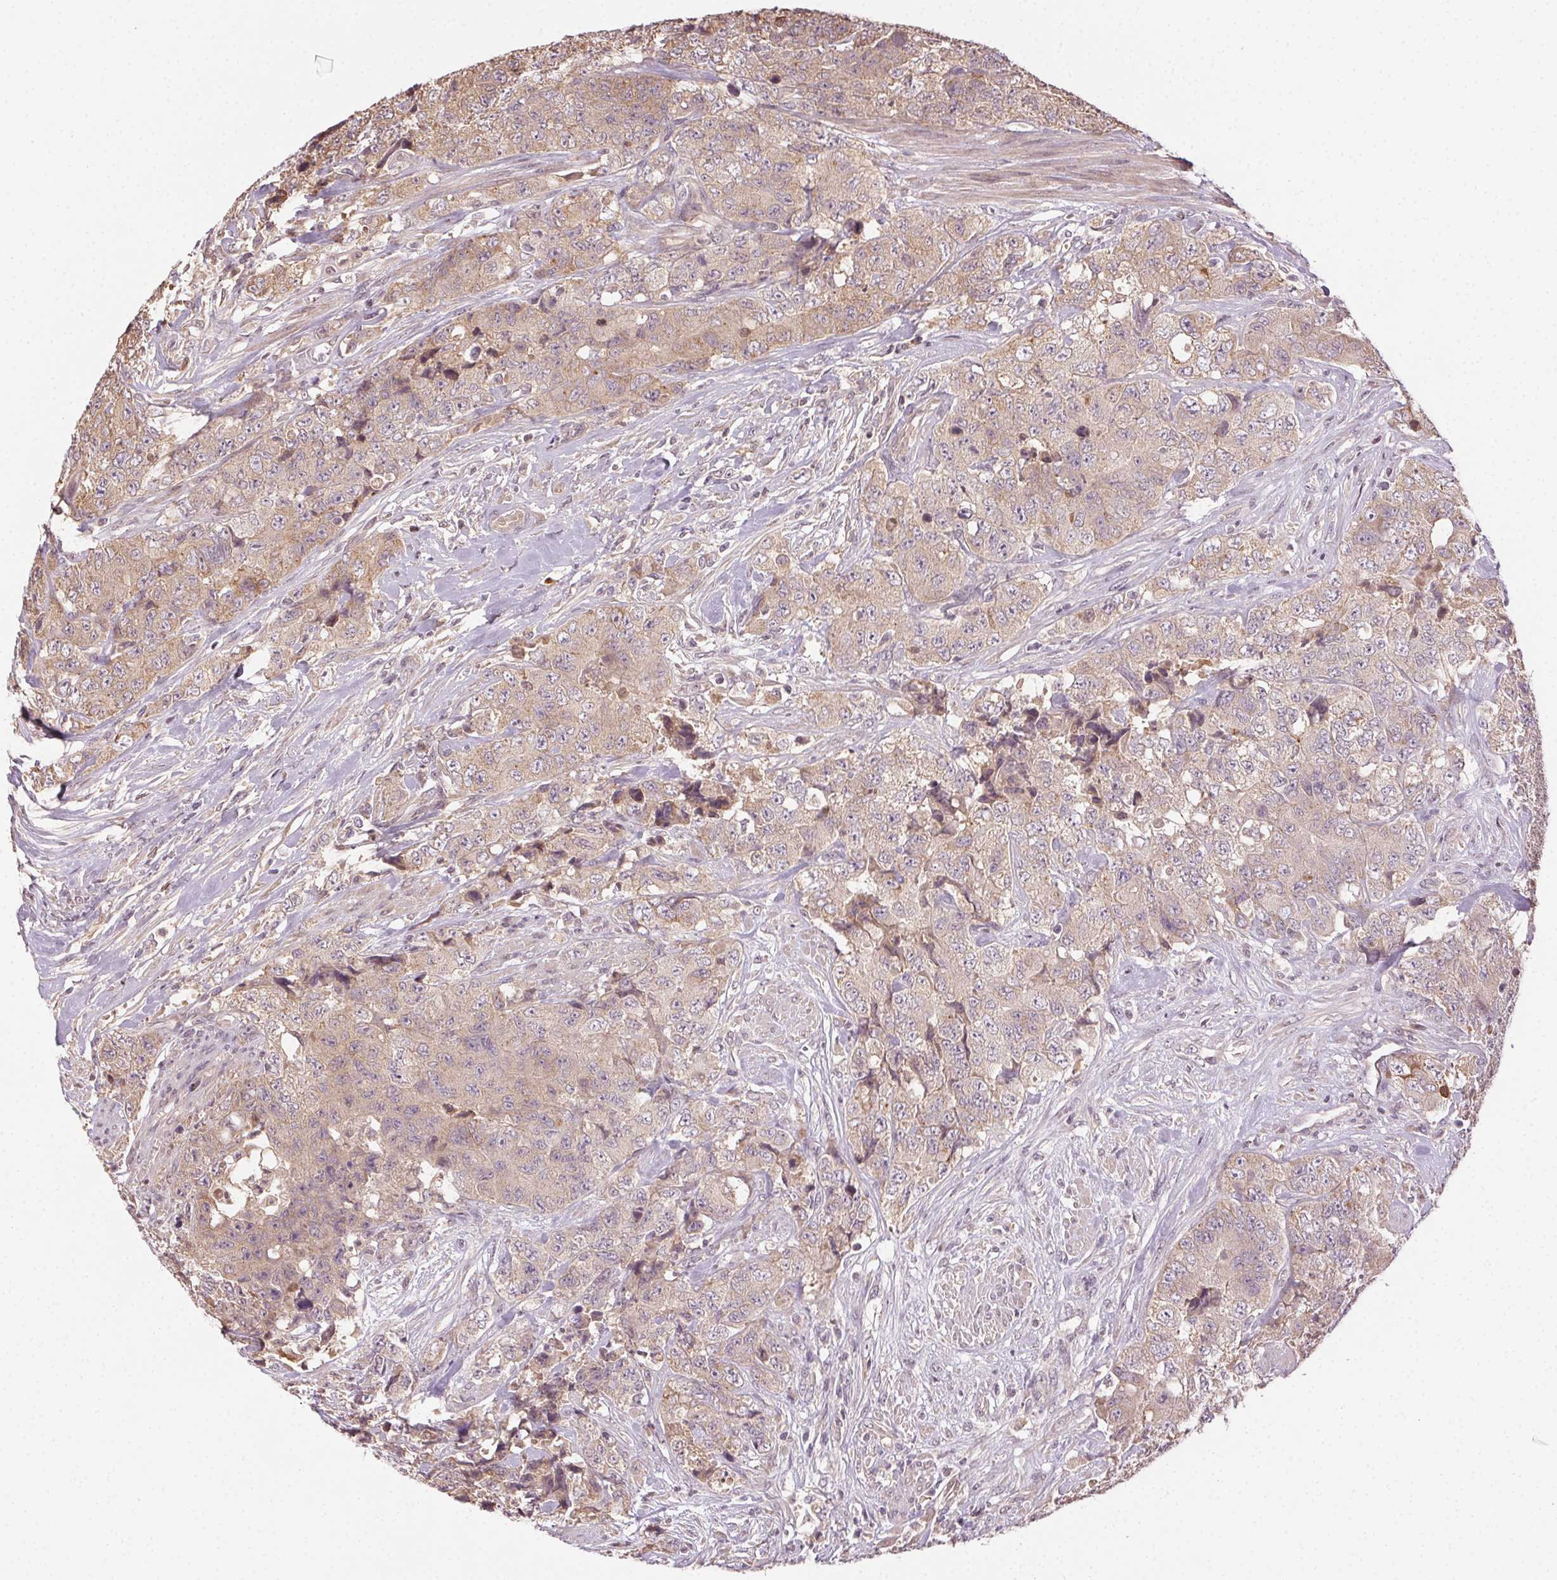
{"staining": {"intensity": "weak", "quantity": ">75%", "location": "cytoplasmic/membranous"}, "tissue": "urothelial cancer", "cell_type": "Tumor cells", "image_type": "cancer", "snomed": [{"axis": "morphology", "description": "Urothelial carcinoma, High grade"}, {"axis": "topography", "description": "Urinary bladder"}], "caption": "High-magnification brightfield microscopy of urothelial cancer stained with DAB (brown) and counterstained with hematoxylin (blue). tumor cells exhibit weak cytoplasmic/membranous positivity is seen in approximately>75% of cells.", "gene": "ATP1B3", "patient": {"sex": "female", "age": 78}}